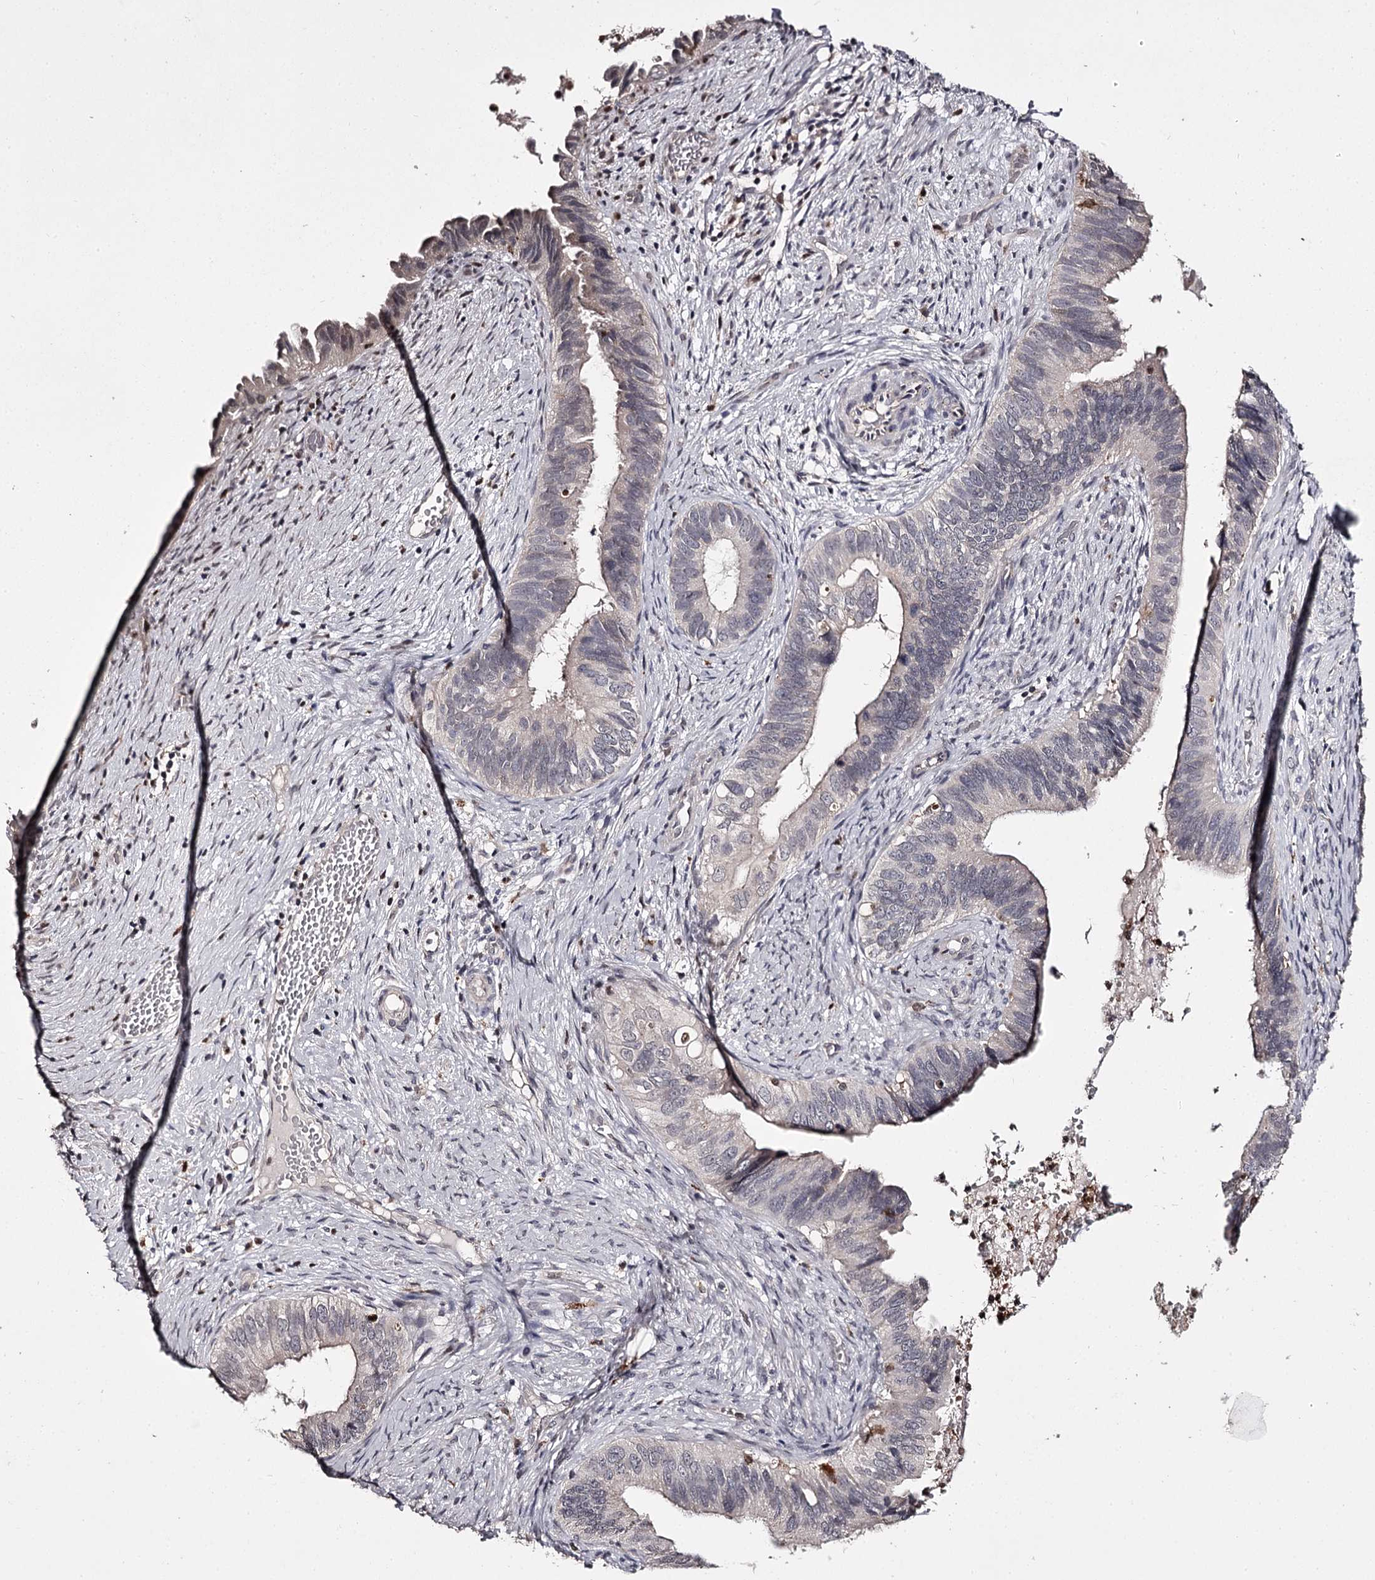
{"staining": {"intensity": "negative", "quantity": "none", "location": "none"}, "tissue": "cervical cancer", "cell_type": "Tumor cells", "image_type": "cancer", "snomed": [{"axis": "morphology", "description": "Adenocarcinoma, NOS"}, {"axis": "topography", "description": "Cervix"}], "caption": "IHC of cervical cancer (adenocarcinoma) displays no staining in tumor cells.", "gene": "SLC32A1", "patient": {"sex": "female", "age": 42}}